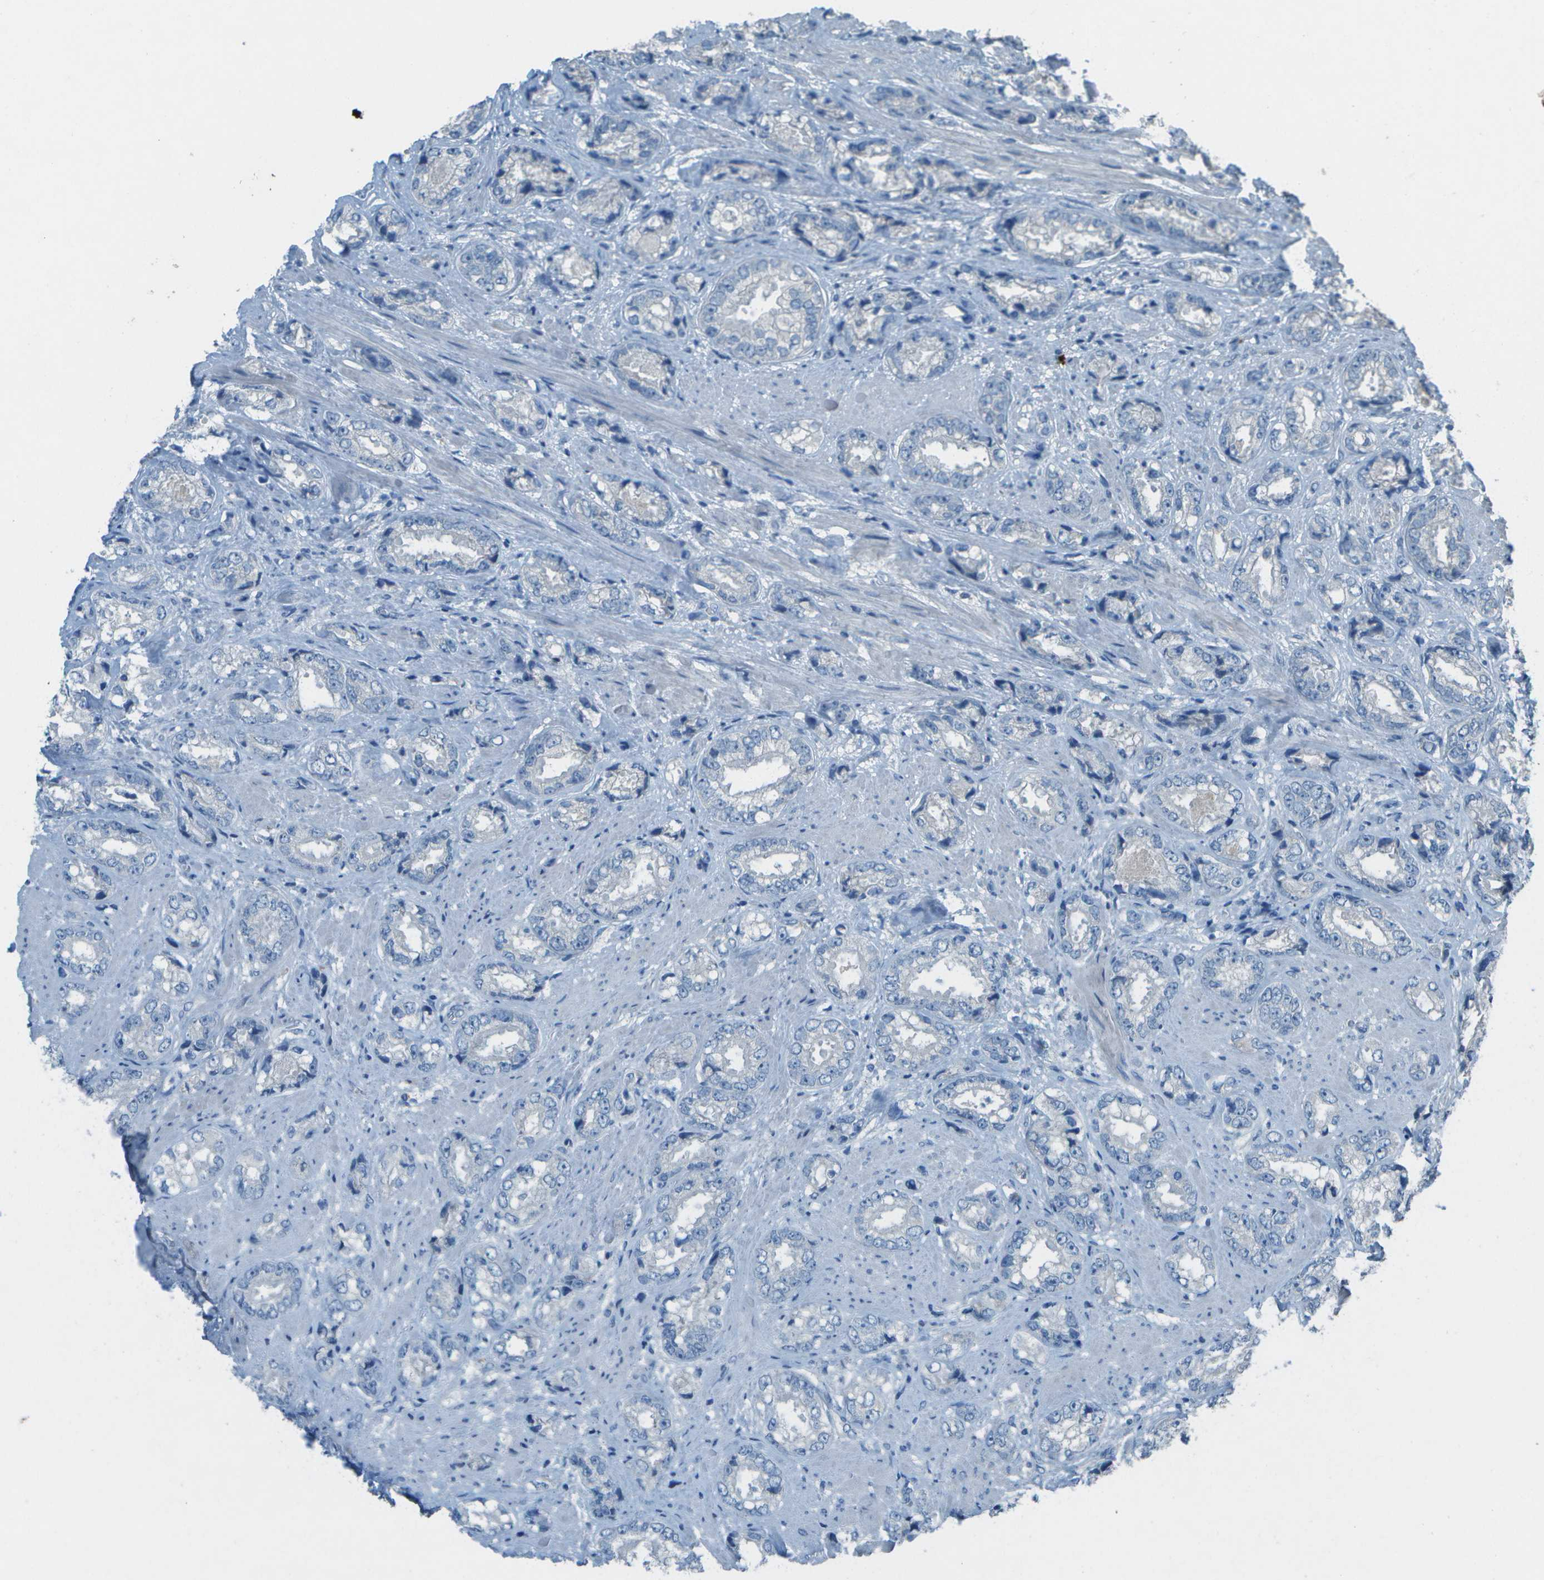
{"staining": {"intensity": "negative", "quantity": "none", "location": "none"}, "tissue": "prostate cancer", "cell_type": "Tumor cells", "image_type": "cancer", "snomed": [{"axis": "morphology", "description": "Adenocarcinoma, High grade"}, {"axis": "topography", "description": "Prostate"}], "caption": "IHC of human prostate cancer shows no staining in tumor cells.", "gene": "LGI2", "patient": {"sex": "male", "age": 61}}